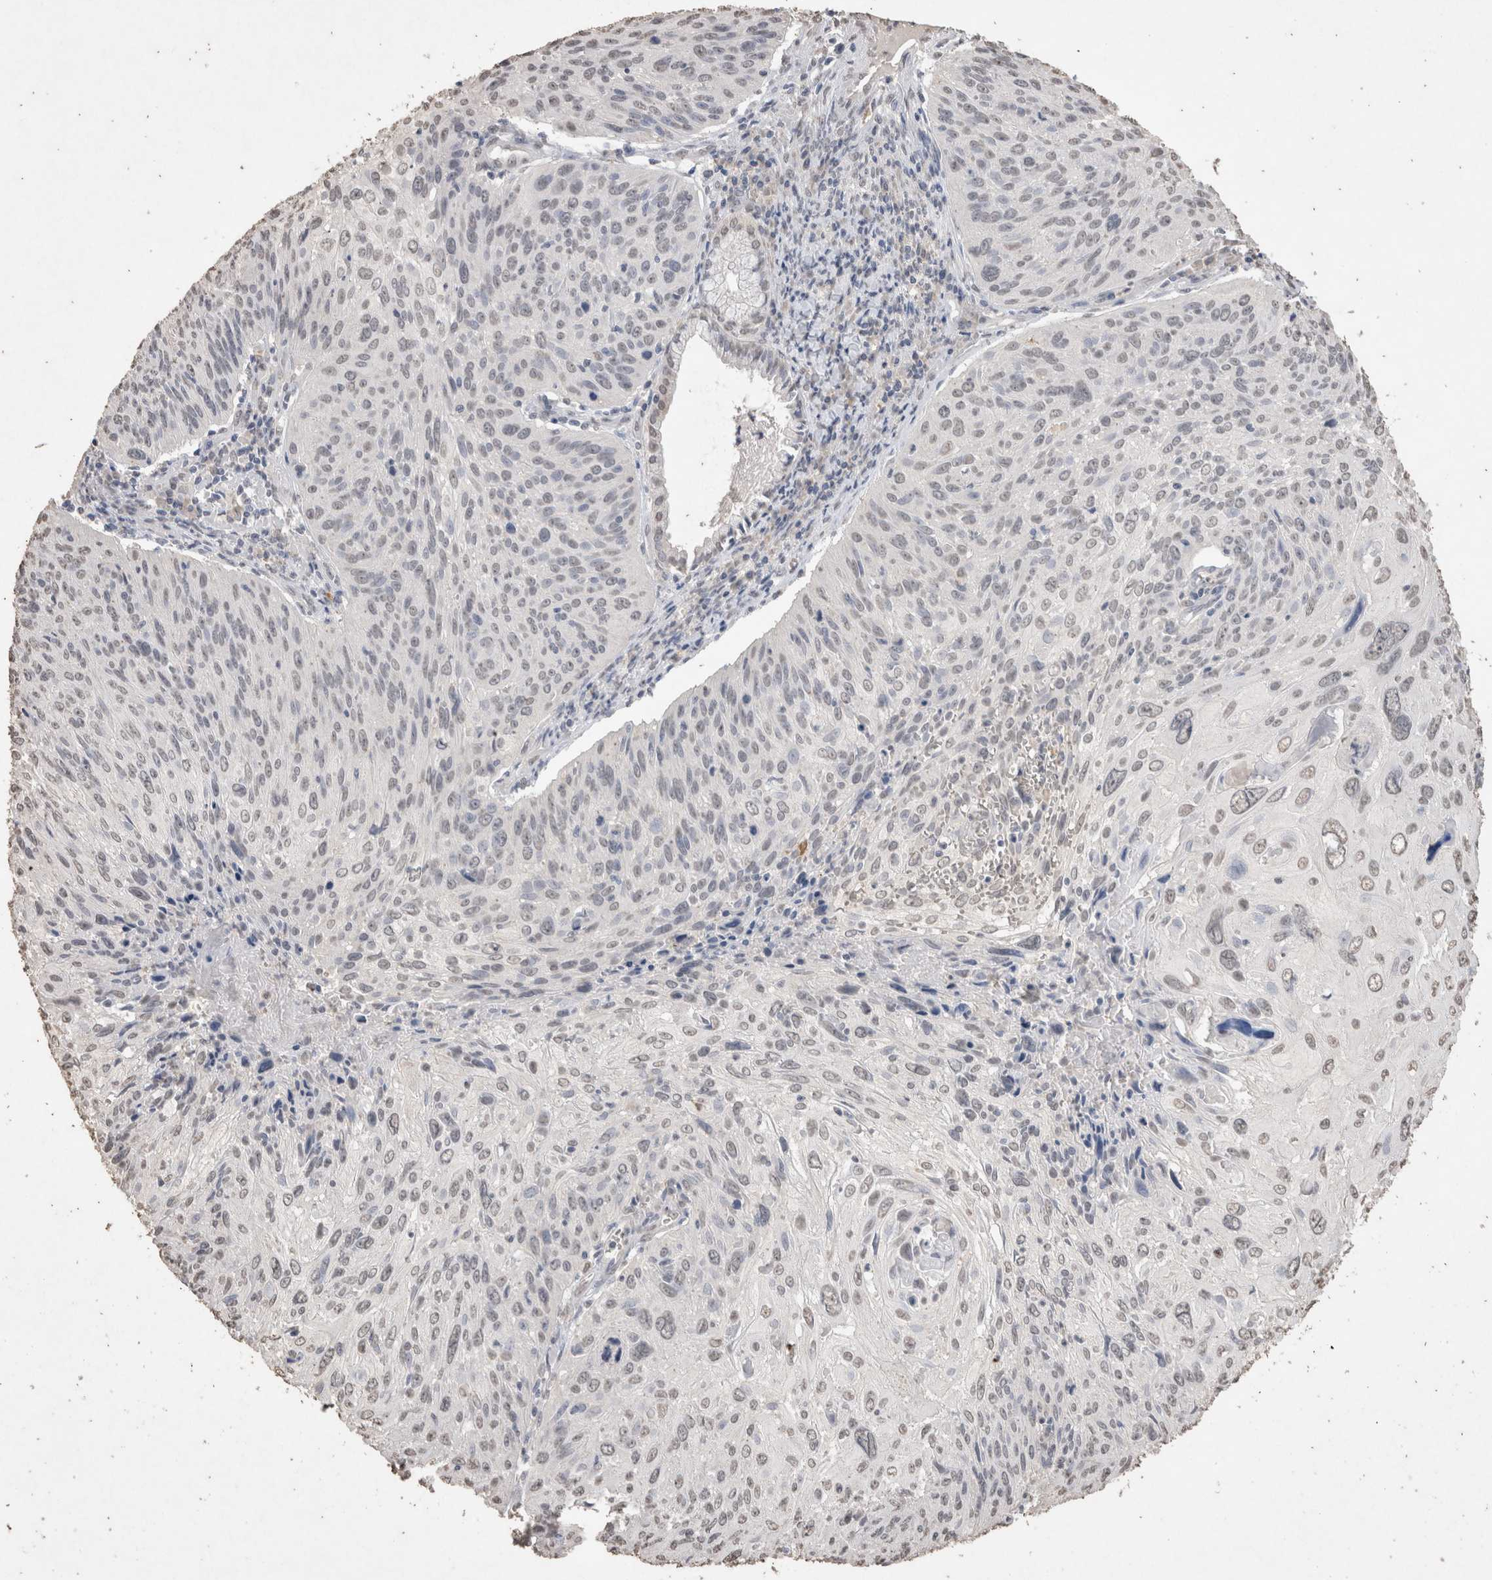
{"staining": {"intensity": "weak", "quantity": "<25%", "location": "nuclear"}, "tissue": "cervical cancer", "cell_type": "Tumor cells", "image_type": "cancer", "snomed": [{"axis": "morphology", "description": "Squamous cell carcinoma, NOS"}, {"axis": "topography", "description": "Cervix"}], "caption": "DAB (3,3'-diaminobenzidine) immunohistochemical staining of human cervical cancer (squamous cell carcinoma) demonstrates no significant staining in tumor cells.", "gene": "LGALS2", "patient": {"sex": "female", "age": 51}}